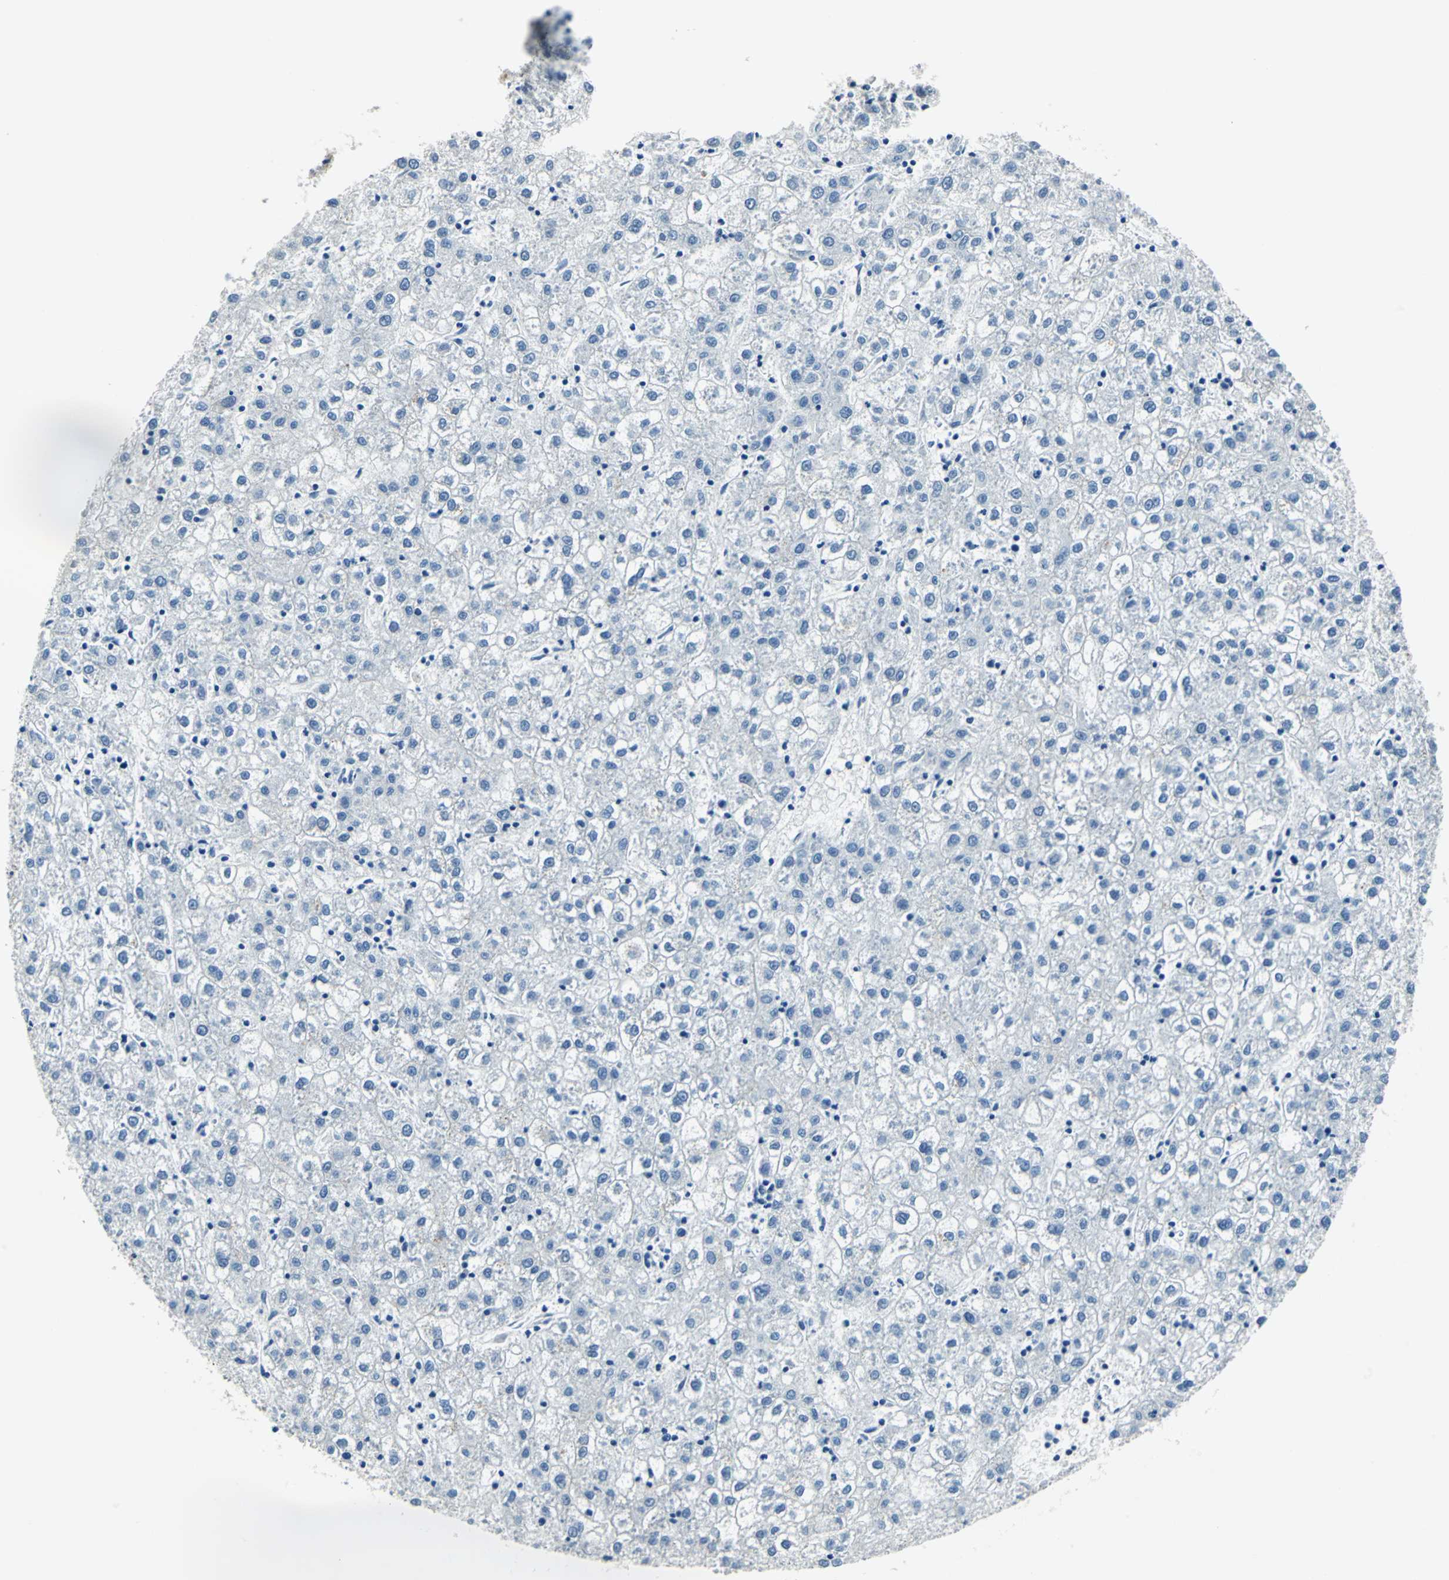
{"staining": {"intensity": "negative", "quantity": "none", "location": "none"}, "tissue": "liver cancer", "cell_type": "Tumor cells", "image_type": "cancer", "snomed": [{"axis": "morphology", "description": "Carcinoma, Hepatocellular, NOS"}, {"axis": "topography", "description": "Liver"}], "caption": "Liver hepatocellular carcinoma was stained to show a protein in brown. There is no significant expression in tumor cells.", "gene": "HCFC2", "patient": {"sex": "male", "age": 72}}